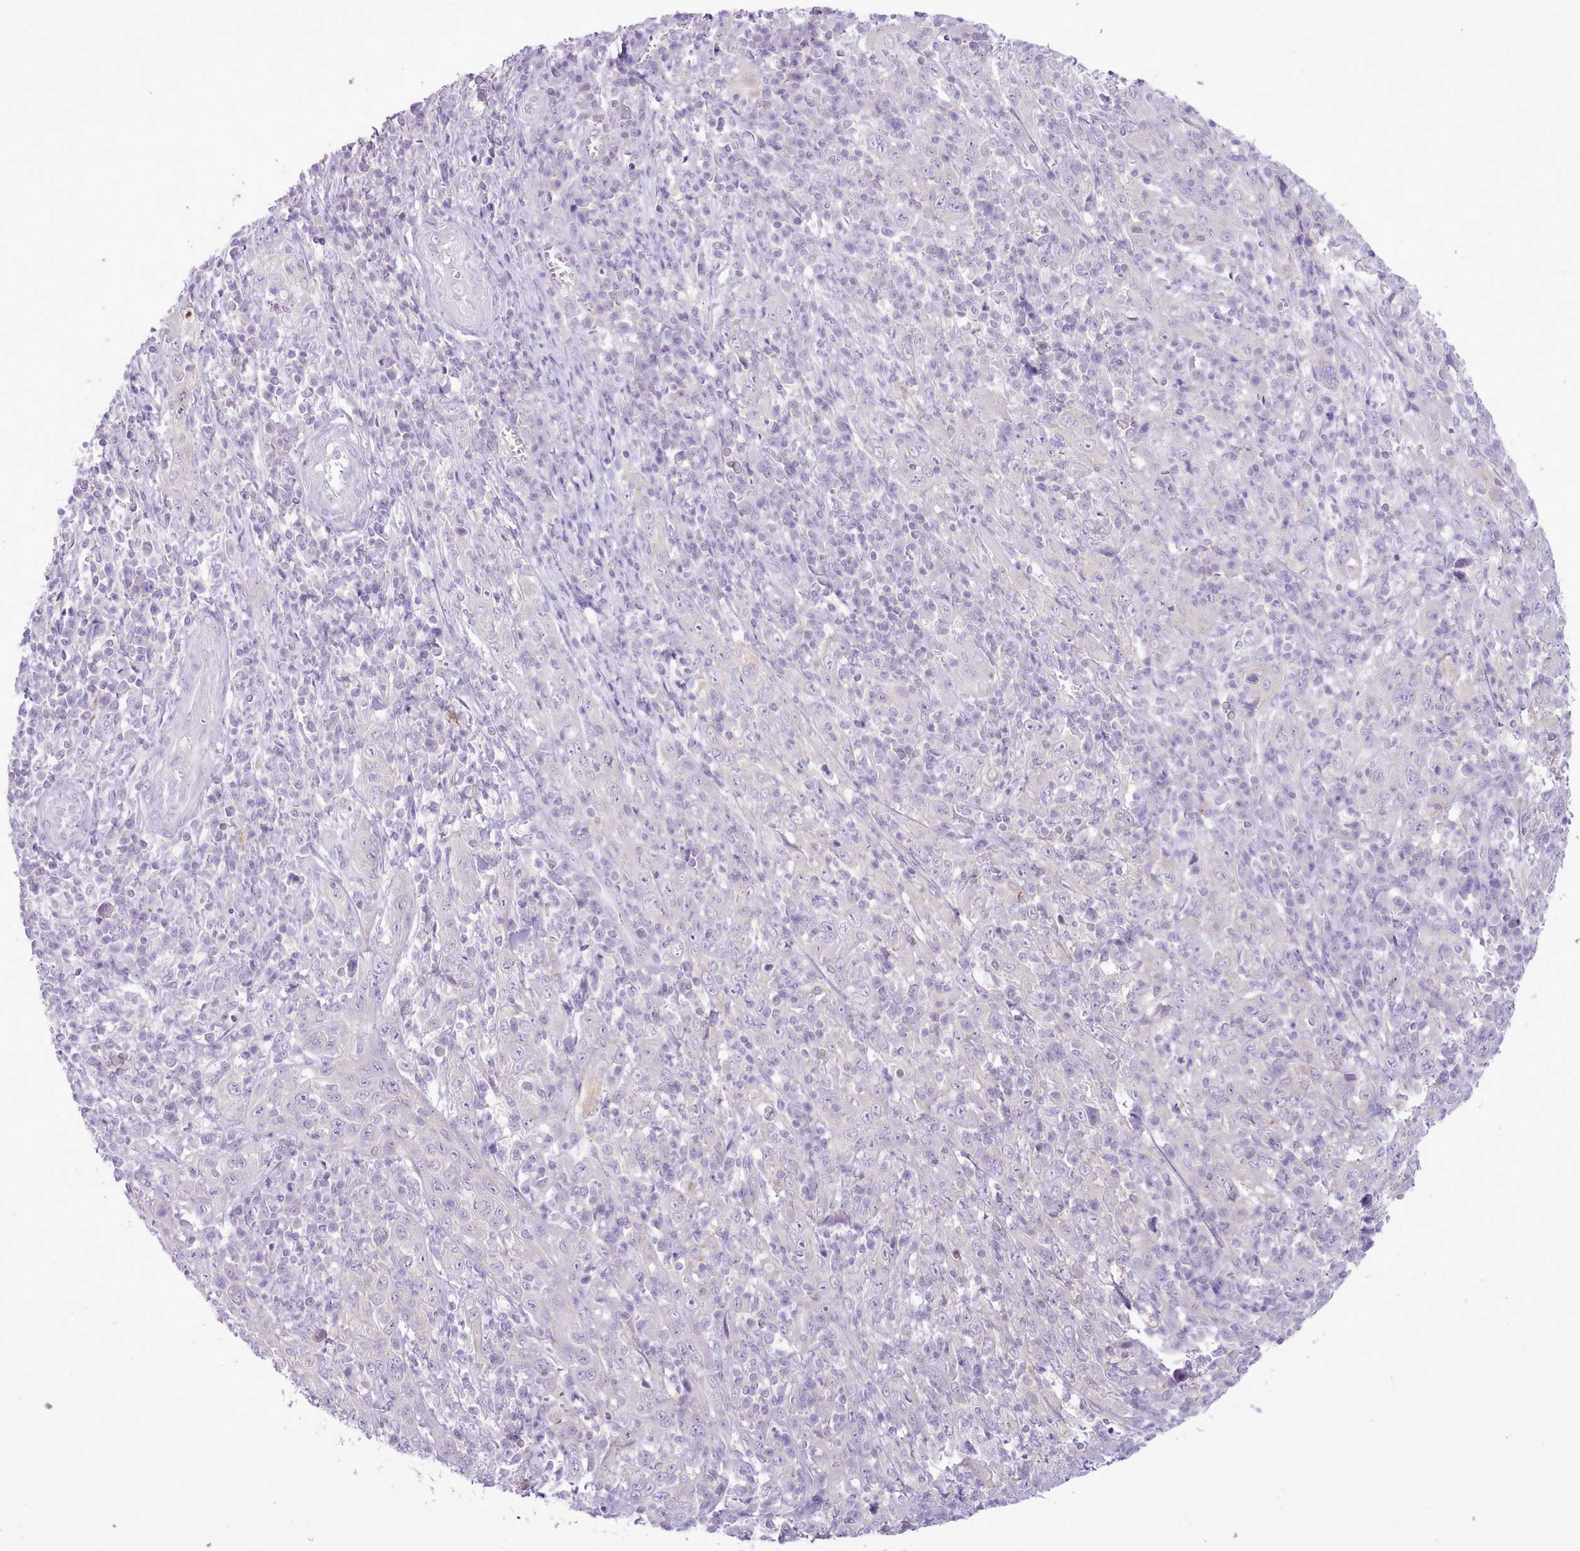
{"staining": {"intensity": "negative", "quantity": "none", "location": "none"}, "tissue": "cervical cancer", "cell_type": "Tumor cells", "image_type": "cancer", "snomed": [{"axis": "morphology", "description": "Squamous cell carcinoma, NOS"}, {"axis": "topography", "description": "Cervix"}], "caption": "This is an immunohistochemistry image of cervical squamous cell carcinoma. There is no positivity in tumor cells.", "gene": "MDFI", "patient": {"sex": "female", "age": 46}}